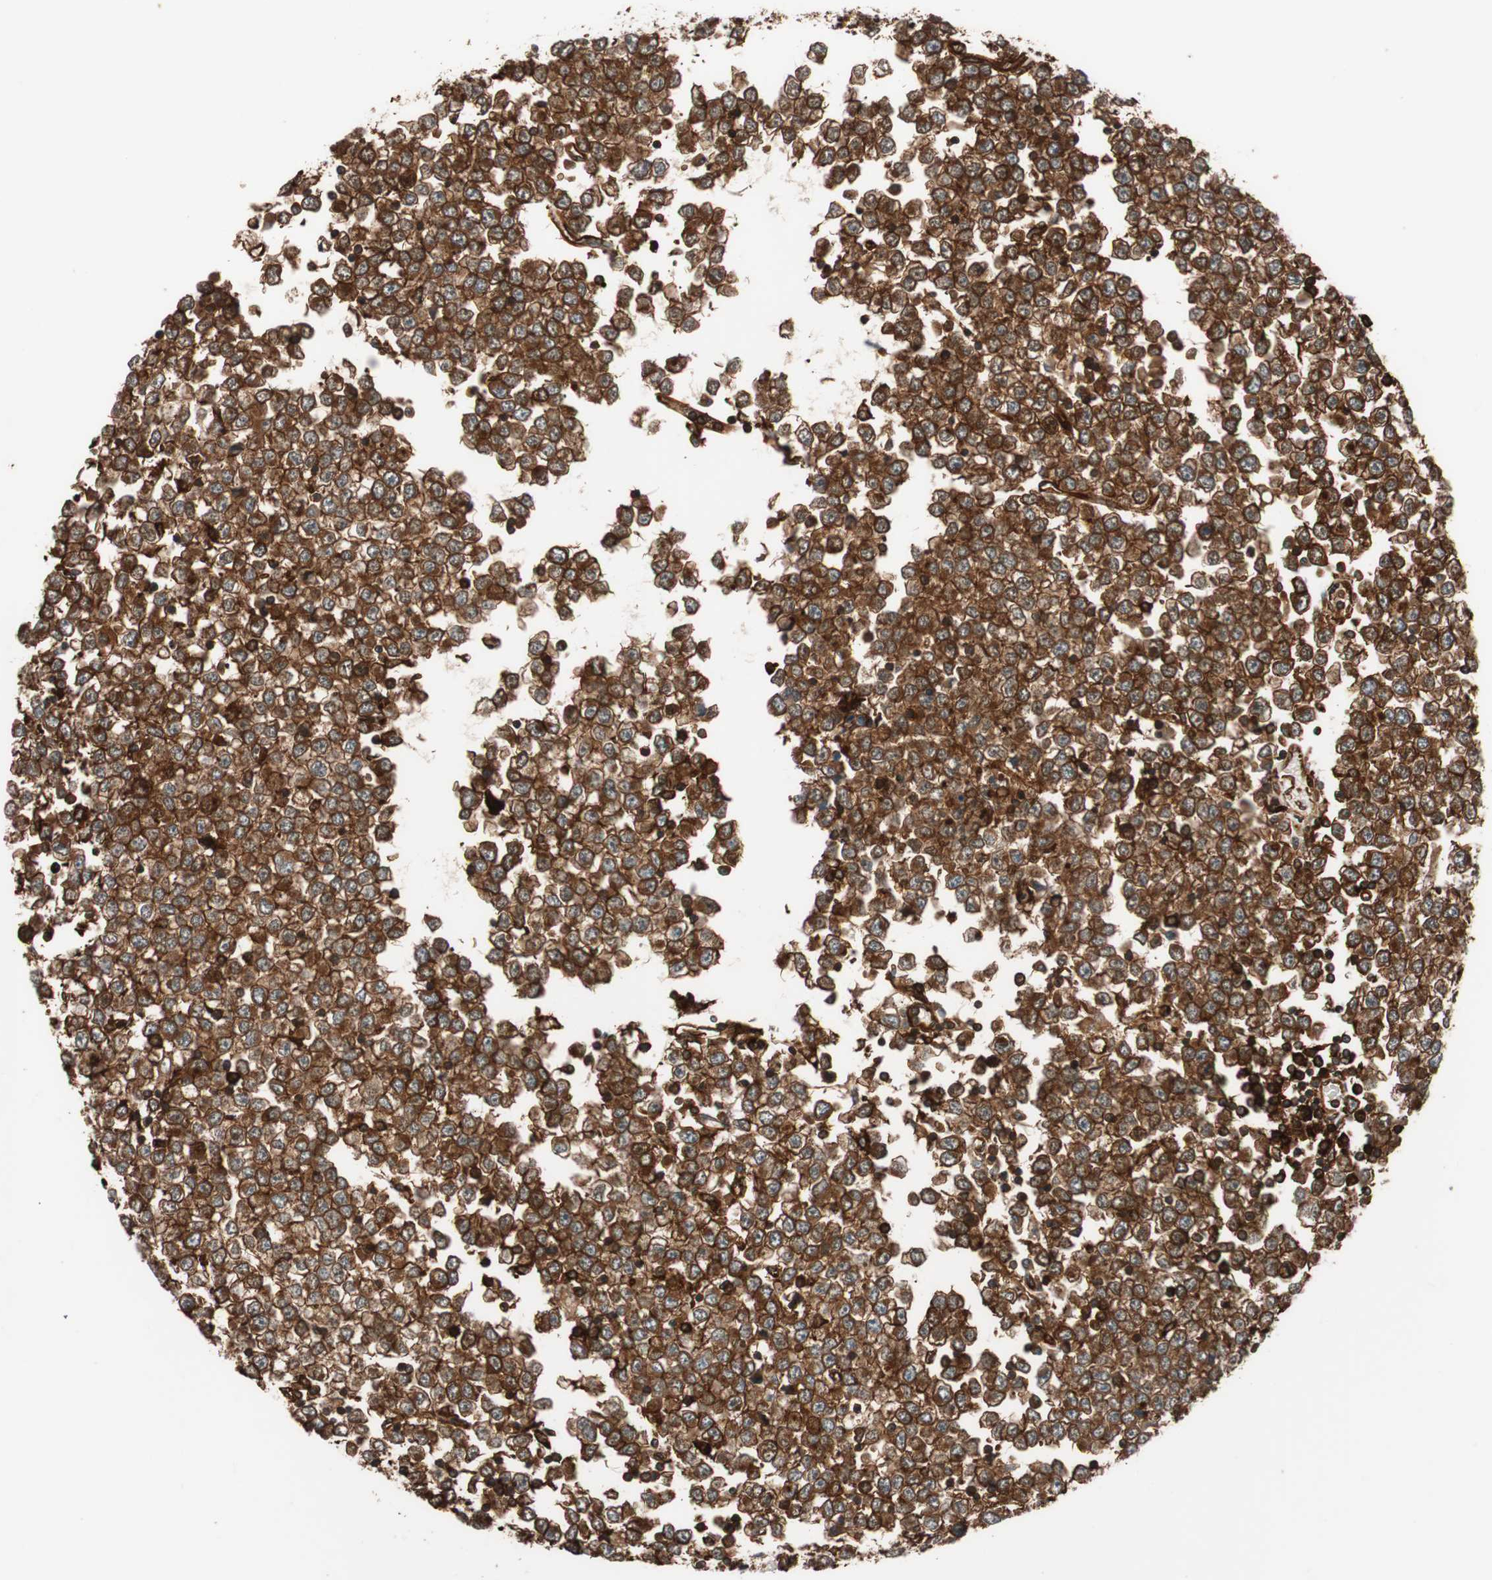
{"staining": {"intensity": "strong", "quantity": ">75%", "location": "cytoplasmic/membranous"}, "tissue": "testis cancer", "cell_type": "Tumor cells", "image_type": "cancer", "snomed": [{"axis": "morphology", "description": "Seminoma, NOS"}, {"axis": "topography", "description": "Testis"}], "caption": "Protein expression by immunohistochemistry (IHC) shows strong cytoplasmic/membranous expression in approximately >75% of tumor cells in seminoma (testis). (DAB (3,3'-diaminobenzidine) IHC, brown staining for protein, blue staining for nuclei).", "gene": "VASP", "patient": {"sex": "male", "age": 65}}